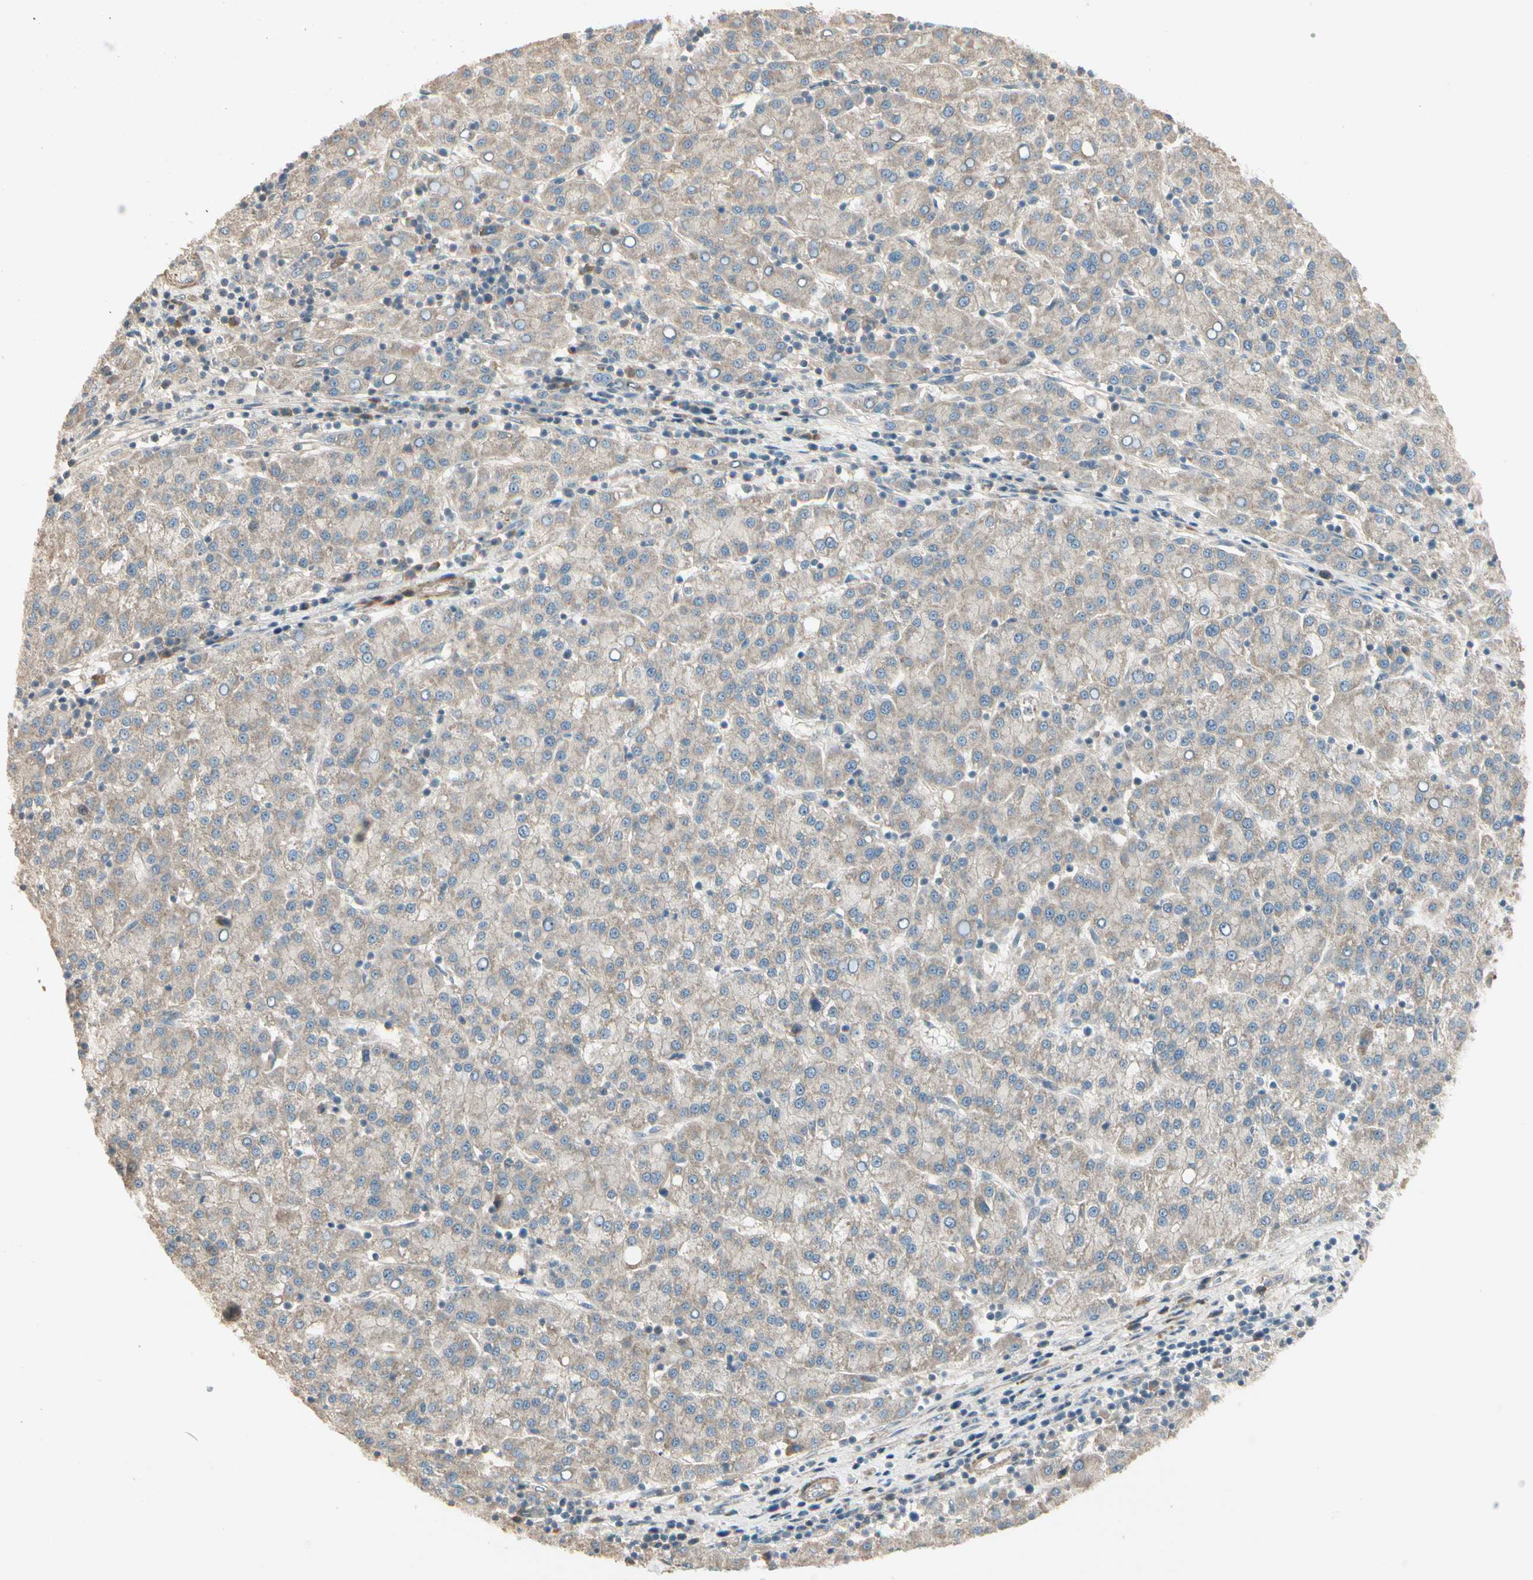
{"staining": {"intensity": "weak", "quantity": ">75%", "location": "cytoplasmic/membranous"}, "tissue": "liver cancer", "cell_type": "Tumor cells", "image_type": "cancer", "snomed": [{"axis": "morphology", "description": "Carcinoma, Hepatocellular, NOS"}, {"axis": "topography", "description": "Liver"}], "caption": "A low amount of weak cytoplasmic/membranous staining is seen in about >75% of tumor cells in liver cancer tissue.", "gene": "ACVR1", "patient": {"sex": "female", "age": 58}}